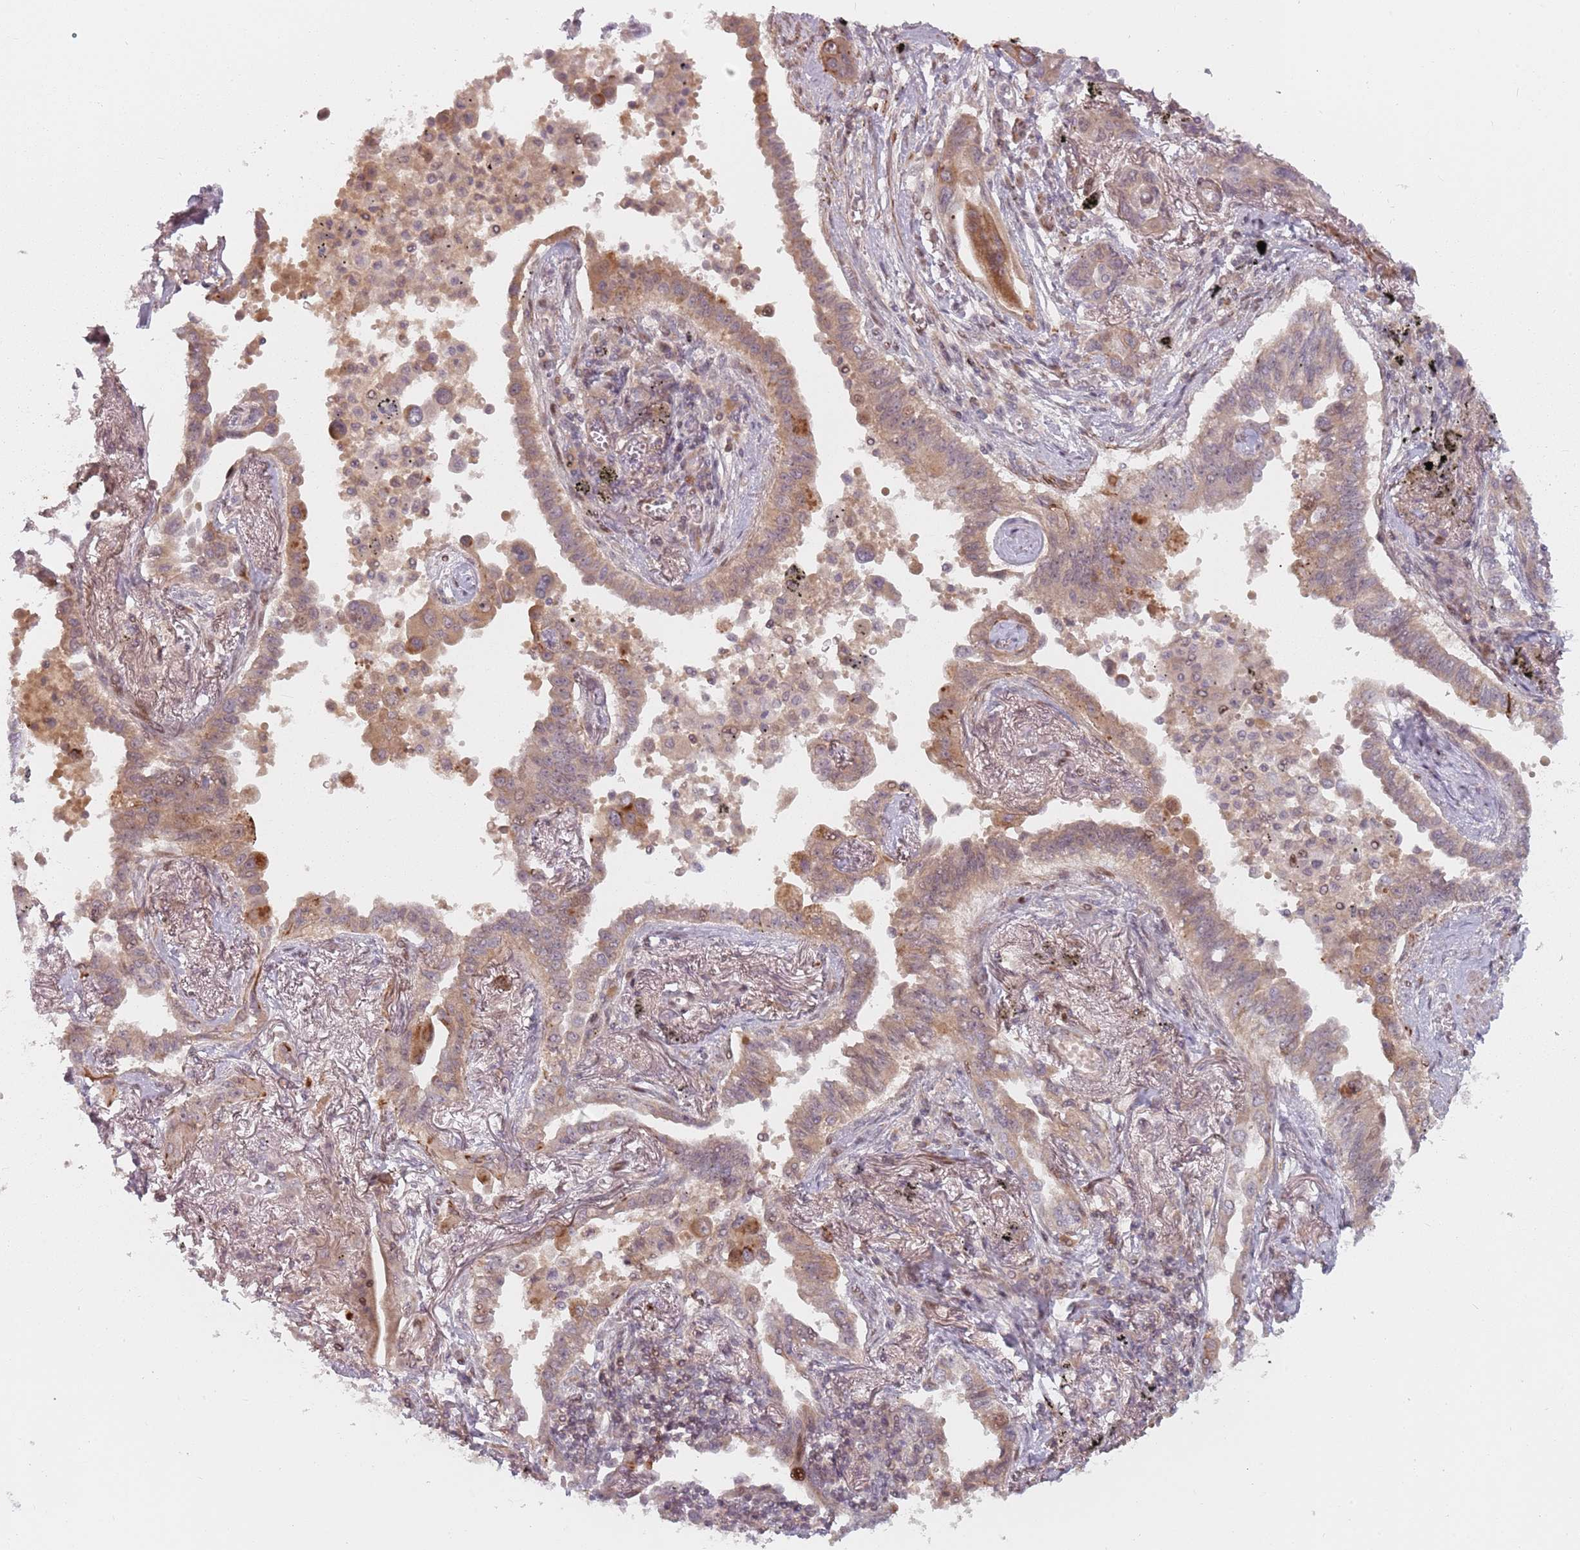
{"staining": {"intensity": "weak", "quantity": "25%-75%", "location": "cytoplasmic/membranous"}, "tissue": "lung cancer", "cell_type": "Tumor cells", "image_type": "cancer", "snomed": [{"axis": "morphology", "description": "Adenocarcinoma, NOS"}, {"axis": "topography", "description": "Lung"}], "caption": "Human adenocarcinoma (lung) stained with a protein marker exhibits weak staining in tumor cells.", "gene": "RPS6KA2", "patient": {"sex": "male", "age": 67}}